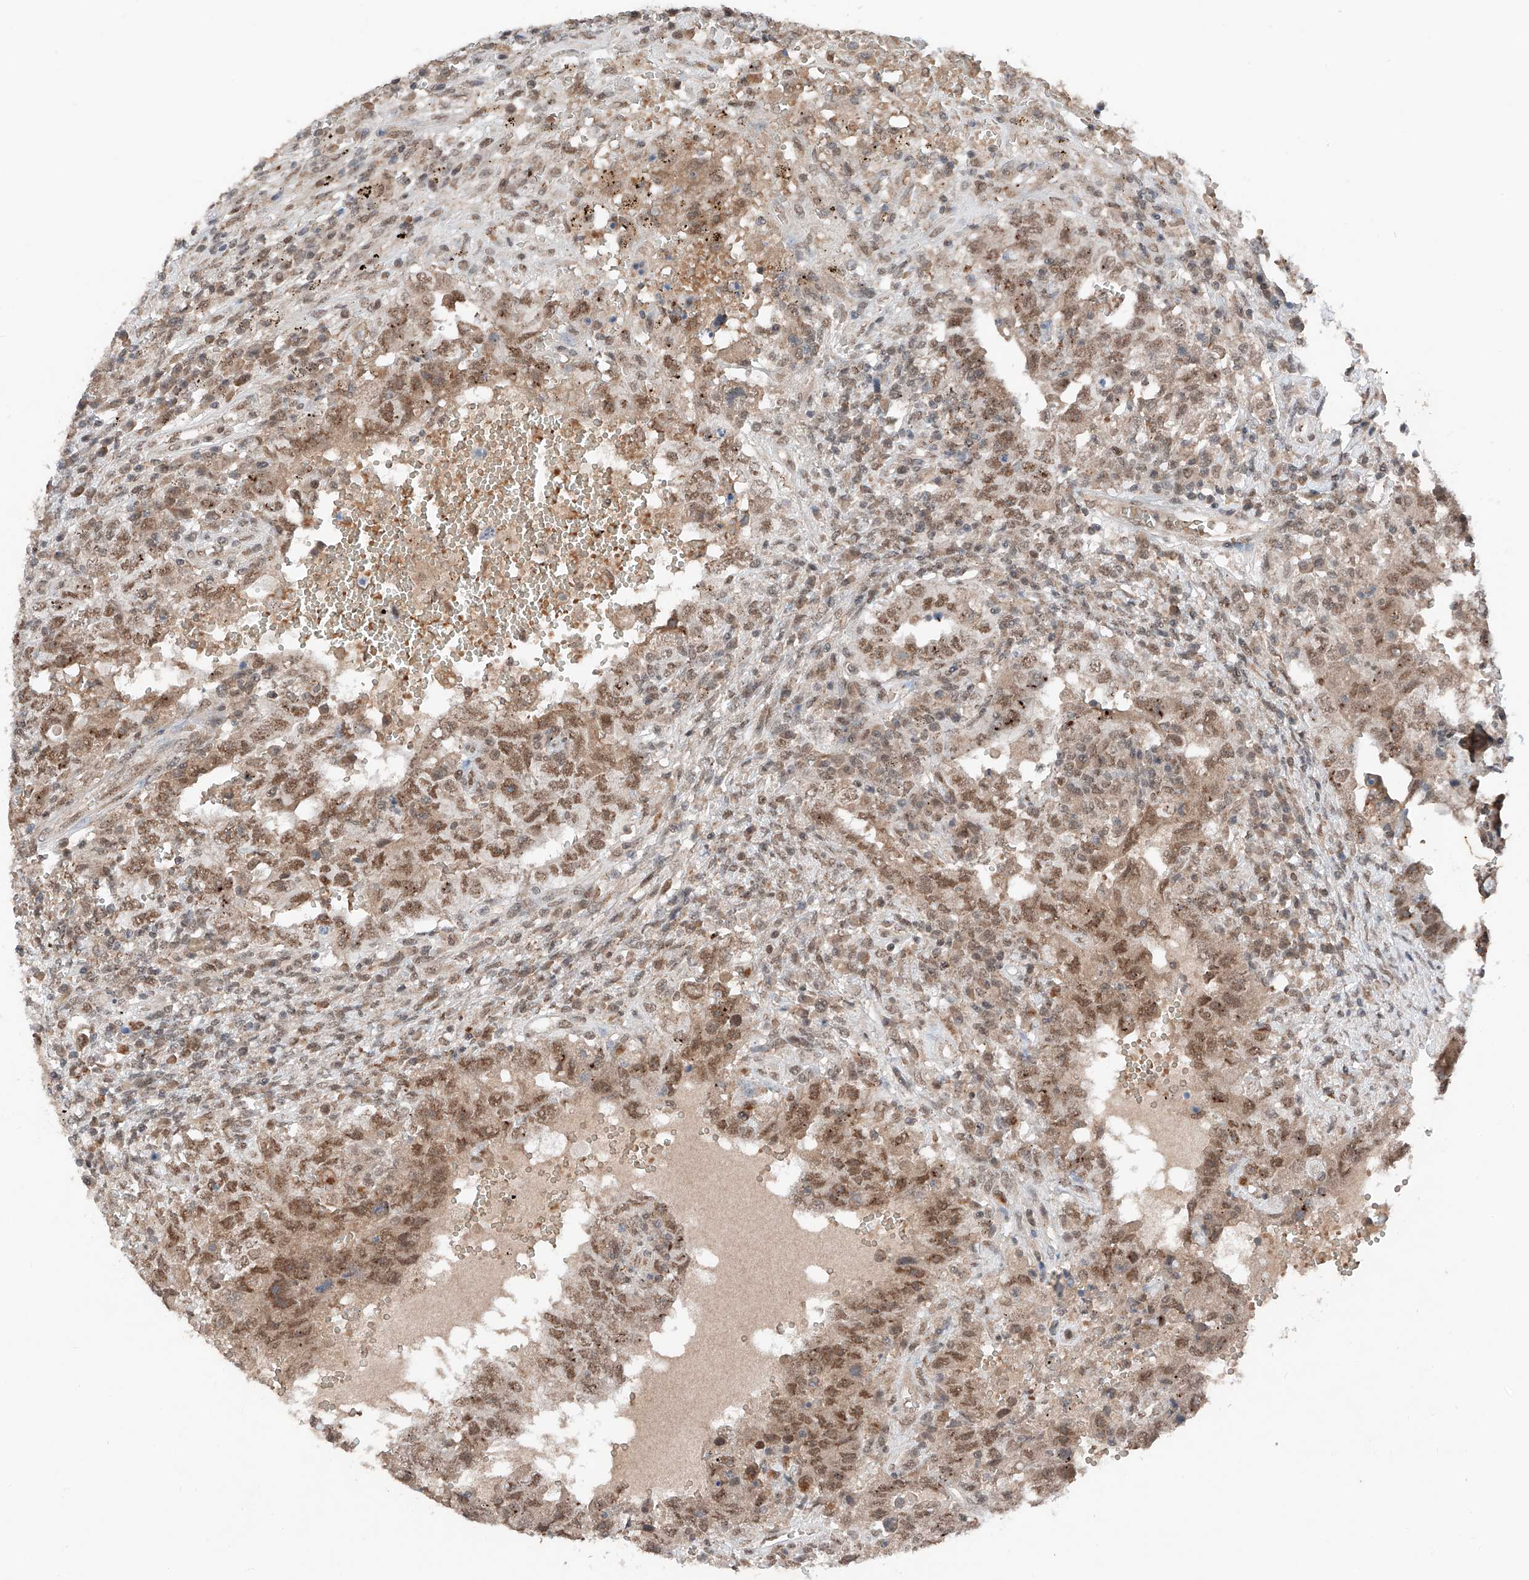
{"staining": {"intensity": "moderate", "quantity": ">75%", "location": "nuclear"}, "tissue": "testis cancer", "cell_type": "Tumor cells", "image_type": "cancer", "snomed": [{"axis": "morphology", "description": "Carcinoma, Embryonal, NOS"}, {"axis": "topography", "description": "Testis"}], "caption": "High-magnification brightfield microscopy of embryonal carcinoma (testis) stained with DAB (3,3'-diaminobenzidine) (brown) and counterstained with hematoxylin (blue). tumor cells exhibit moderate nuclear positivity is identified in about>75% of cells. The staining was performed using DAB (3,3'-diaminobenzidine) to visualize the protein expression in brown, while the nuclei were stained in blue with hematoxylin (Magnification: 20x).", "gene": "TBX4", "patient": {"sex": "male", "age": 26}}